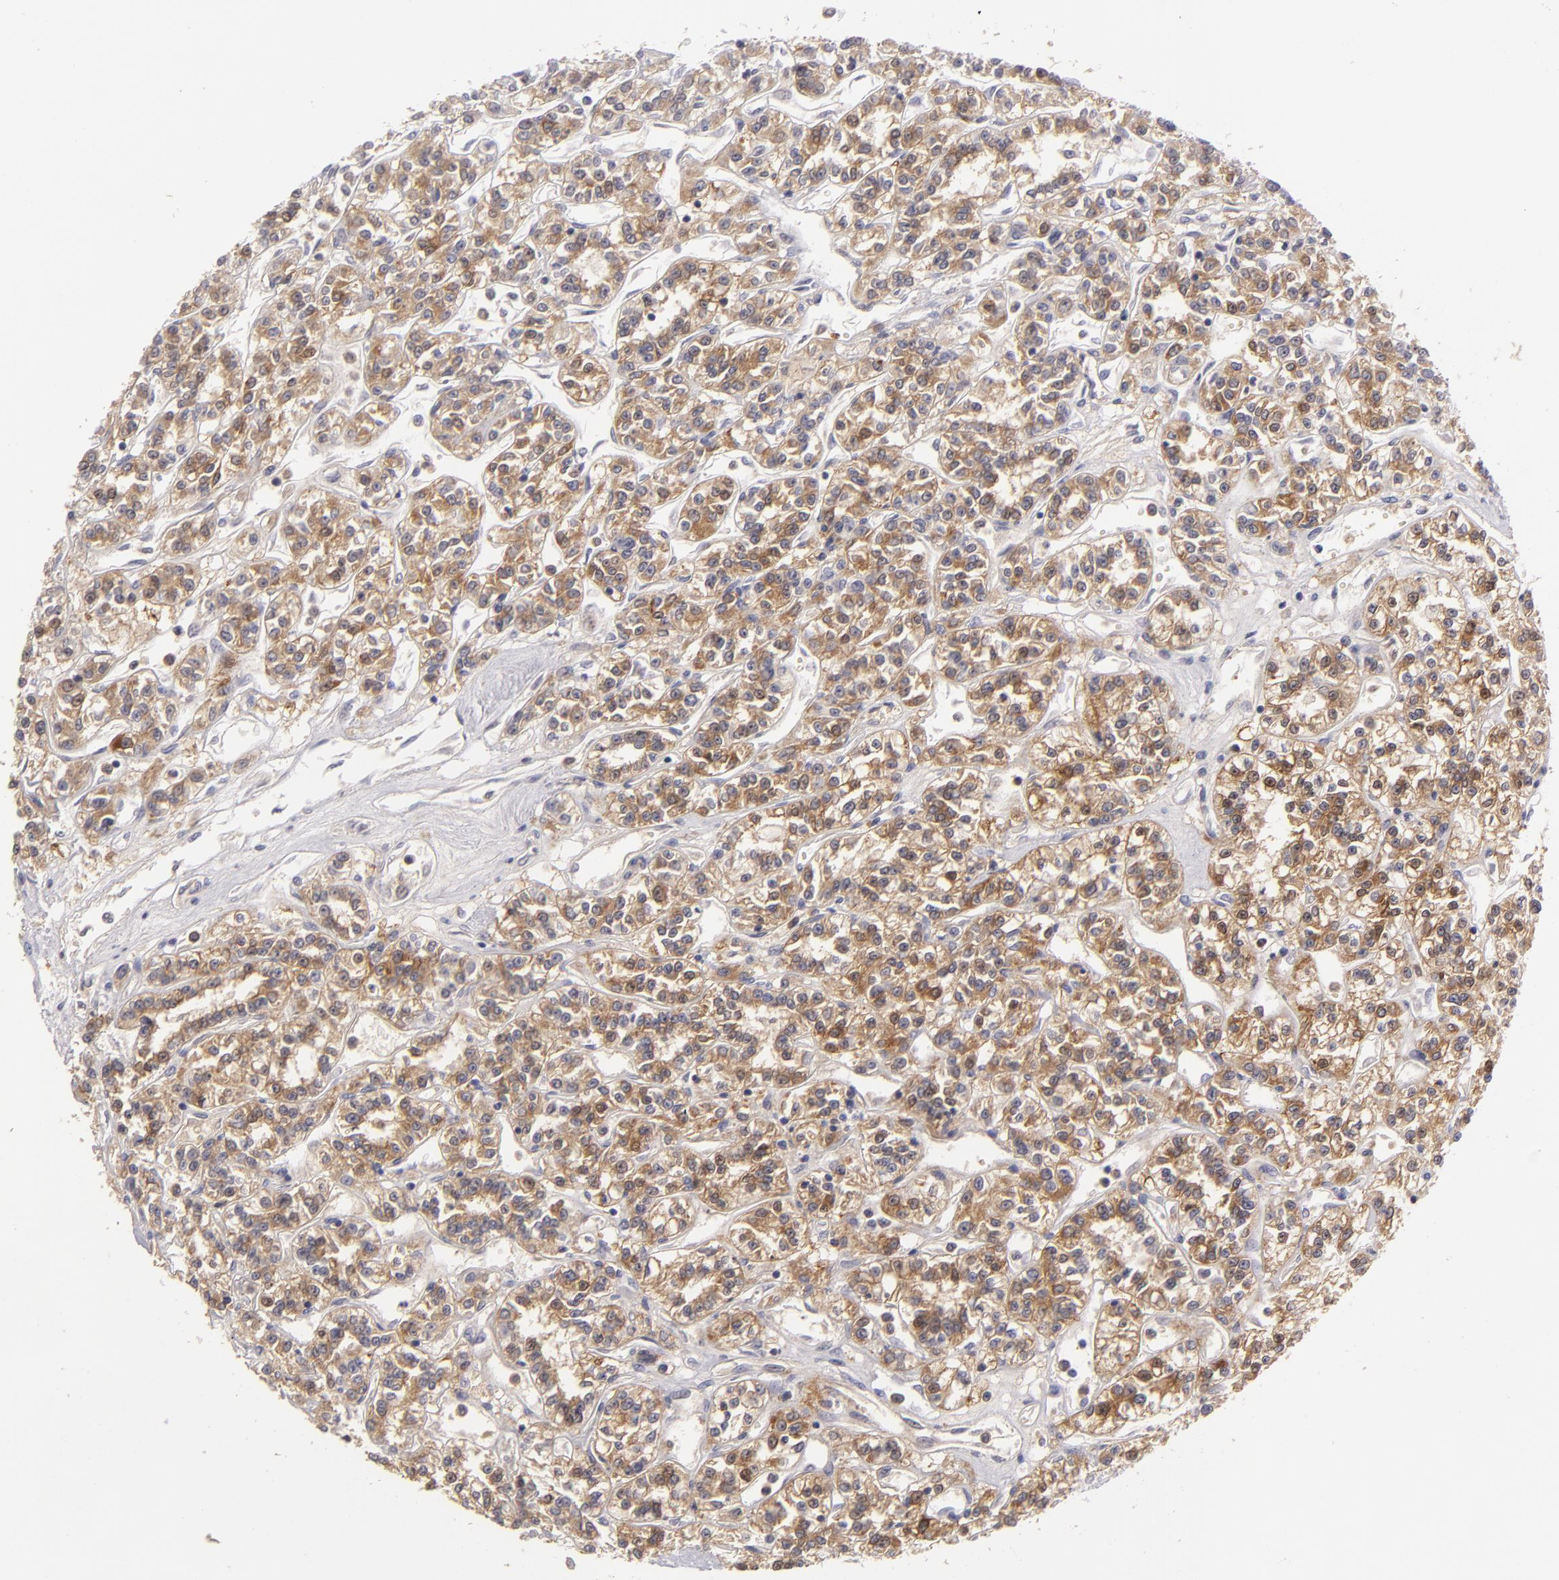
{"staining": {"intensity": "moderate", "quantity": ">75%", "location": "cytoplasmic/membranous"}, "tissue": "renal cancer", "cell_type": "Tumor cells", "image_type": "cancer", "snomed": [{"axis": "morphology", "description": "Adenocarcinoma, NOS"}, {"axis": "topography", "description": "Kidney"}], "caption": "Protein expression by immunohistochemistry reveals moderate cytoplasmic/membranous staining in about >75% of tumor cells in renal cancer (adenocarcinoma).", "gene": "MMP10", "patient": {"sex": "female", "age": 76}}